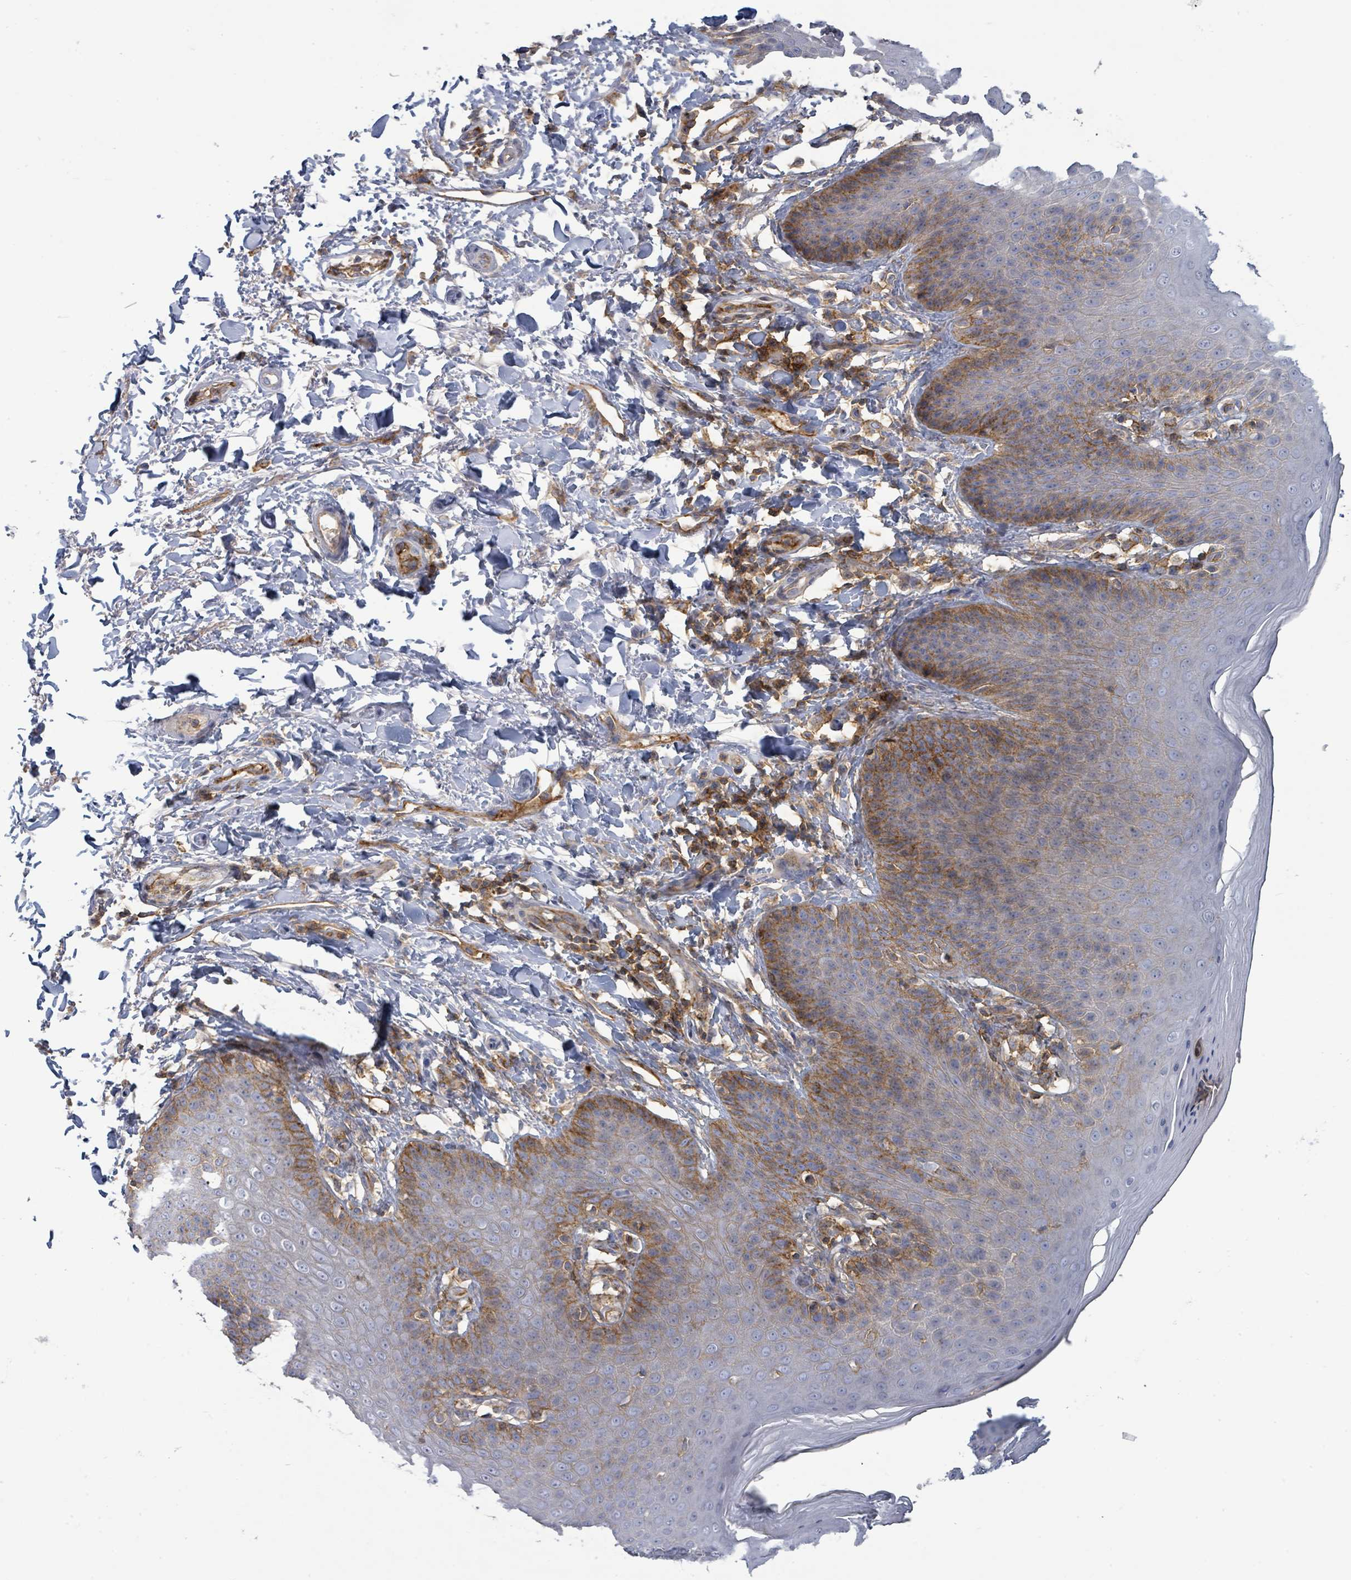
{"staining": {"intensity": "strong", "quantity": "<25%", "location": "cytoplasmic/membranous"}, "tissue": "skin", "cell_type": "Epidermal cells", "image_type": "normal", "snomed": [{"axis": "morphology", "description": "Normal tissue, NOS"}, {"axis": "topography", "description": "Peripheral nerve tissue"}], "caption": "Strong cytoplasmic/membranous positivity for a protein is appreciated in approximately <25% of epidermal cells of normal skin using IHC.", "gene": "TNFRSF14", "patient": {"sex": "male", "age": 51}}